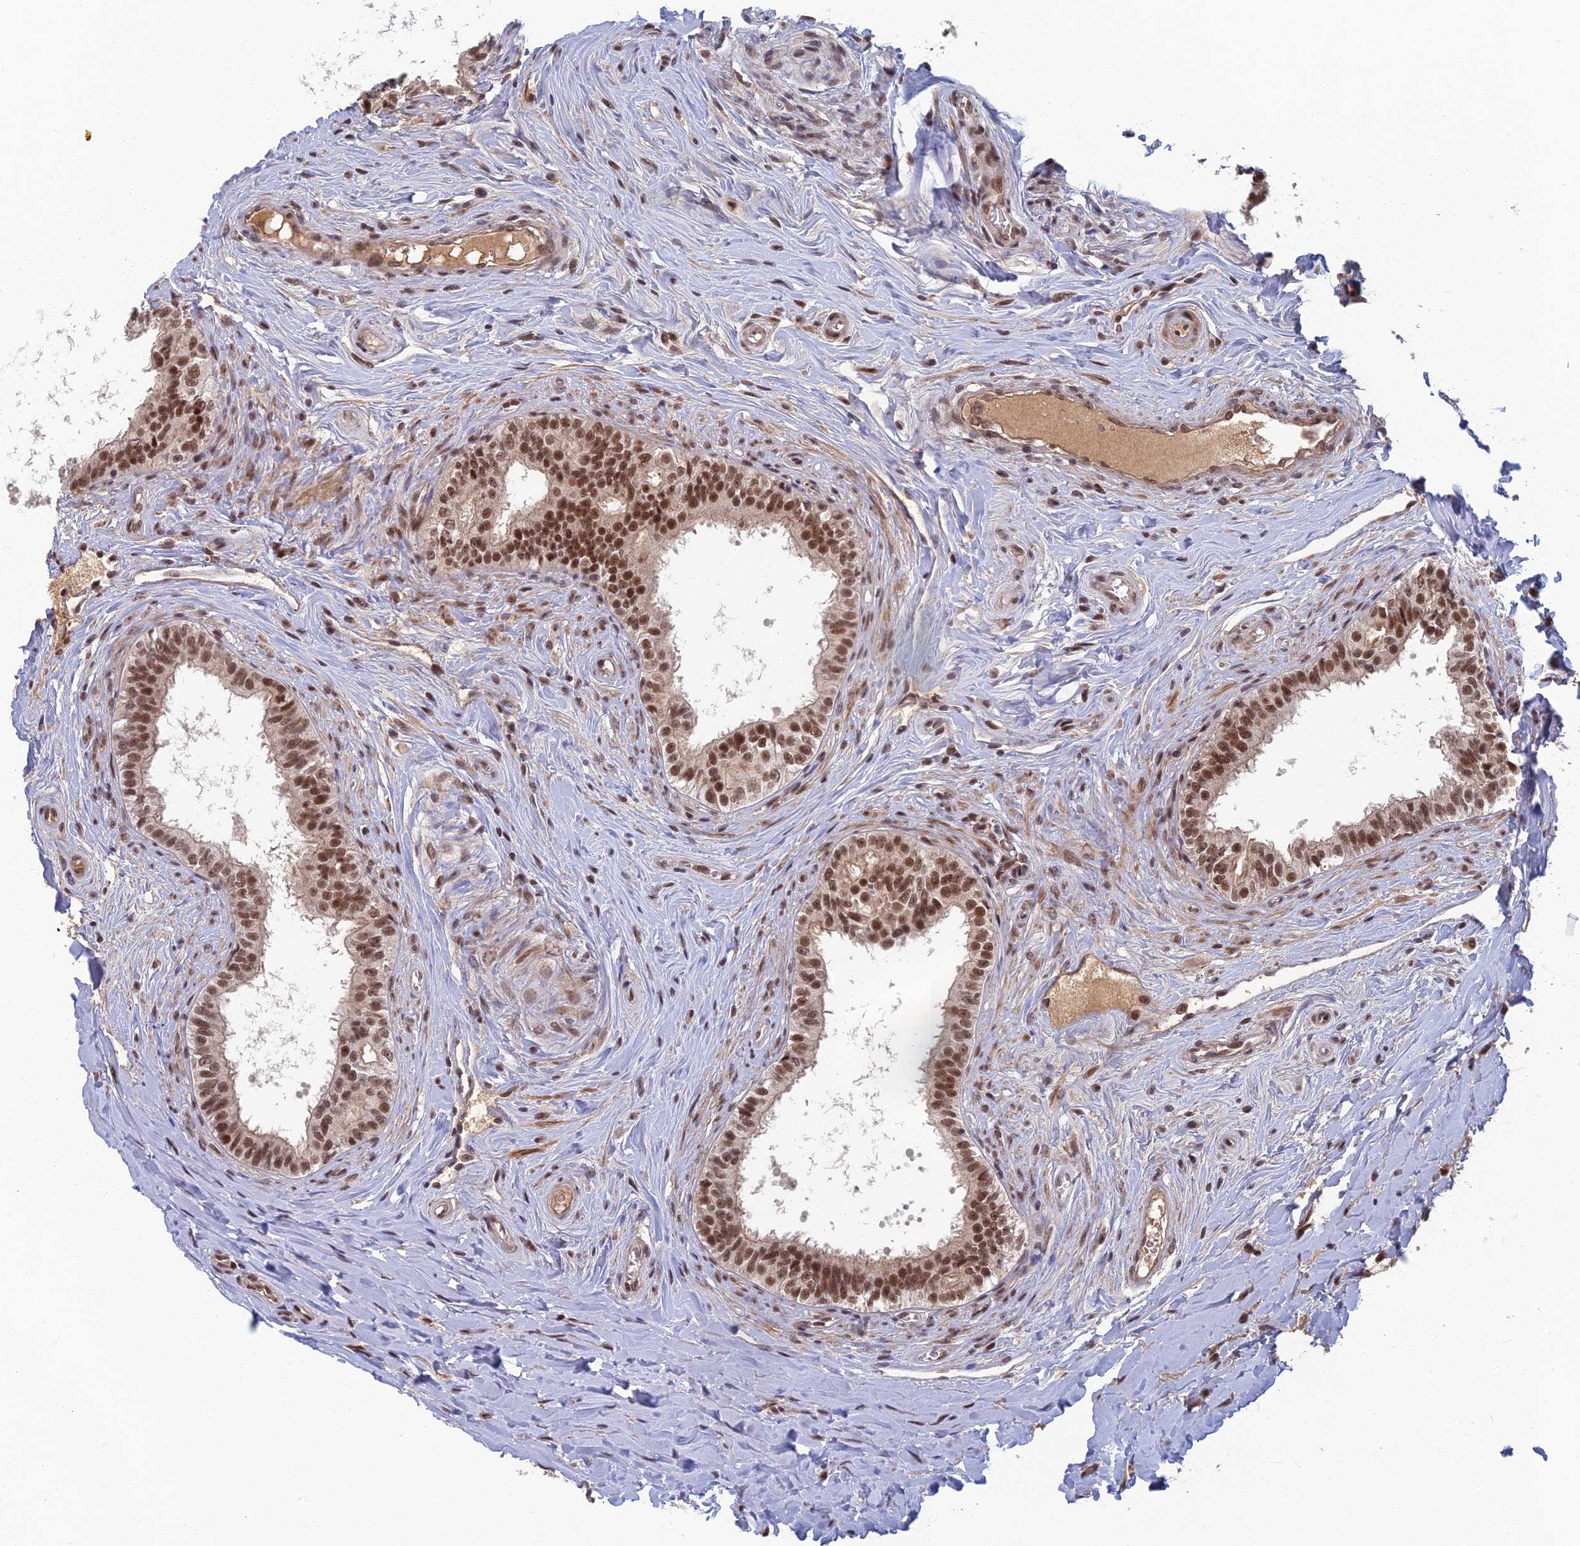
{"staining": {"intensity": "strong", "quantity": ">75%", "location": "nuclear"}, "tissue": "epididymis", "cell_type": "Glandular cells", "image_type": "normal", "snomed": [{"axis": "morphology", "description": "Normal tissue, NOS"}, {"axis": "topography", "description": "Epididymis"}], "caption": "IHC image of benign epididymis: epididymis stained using immunohistochemistry reveals high levels of strong protein expression localized specifically in the nuclear of glandular cells, appearing as a nuclear brown color.", "gene": "TCEA2", "patient": {"sex": "male", "age": 33}}